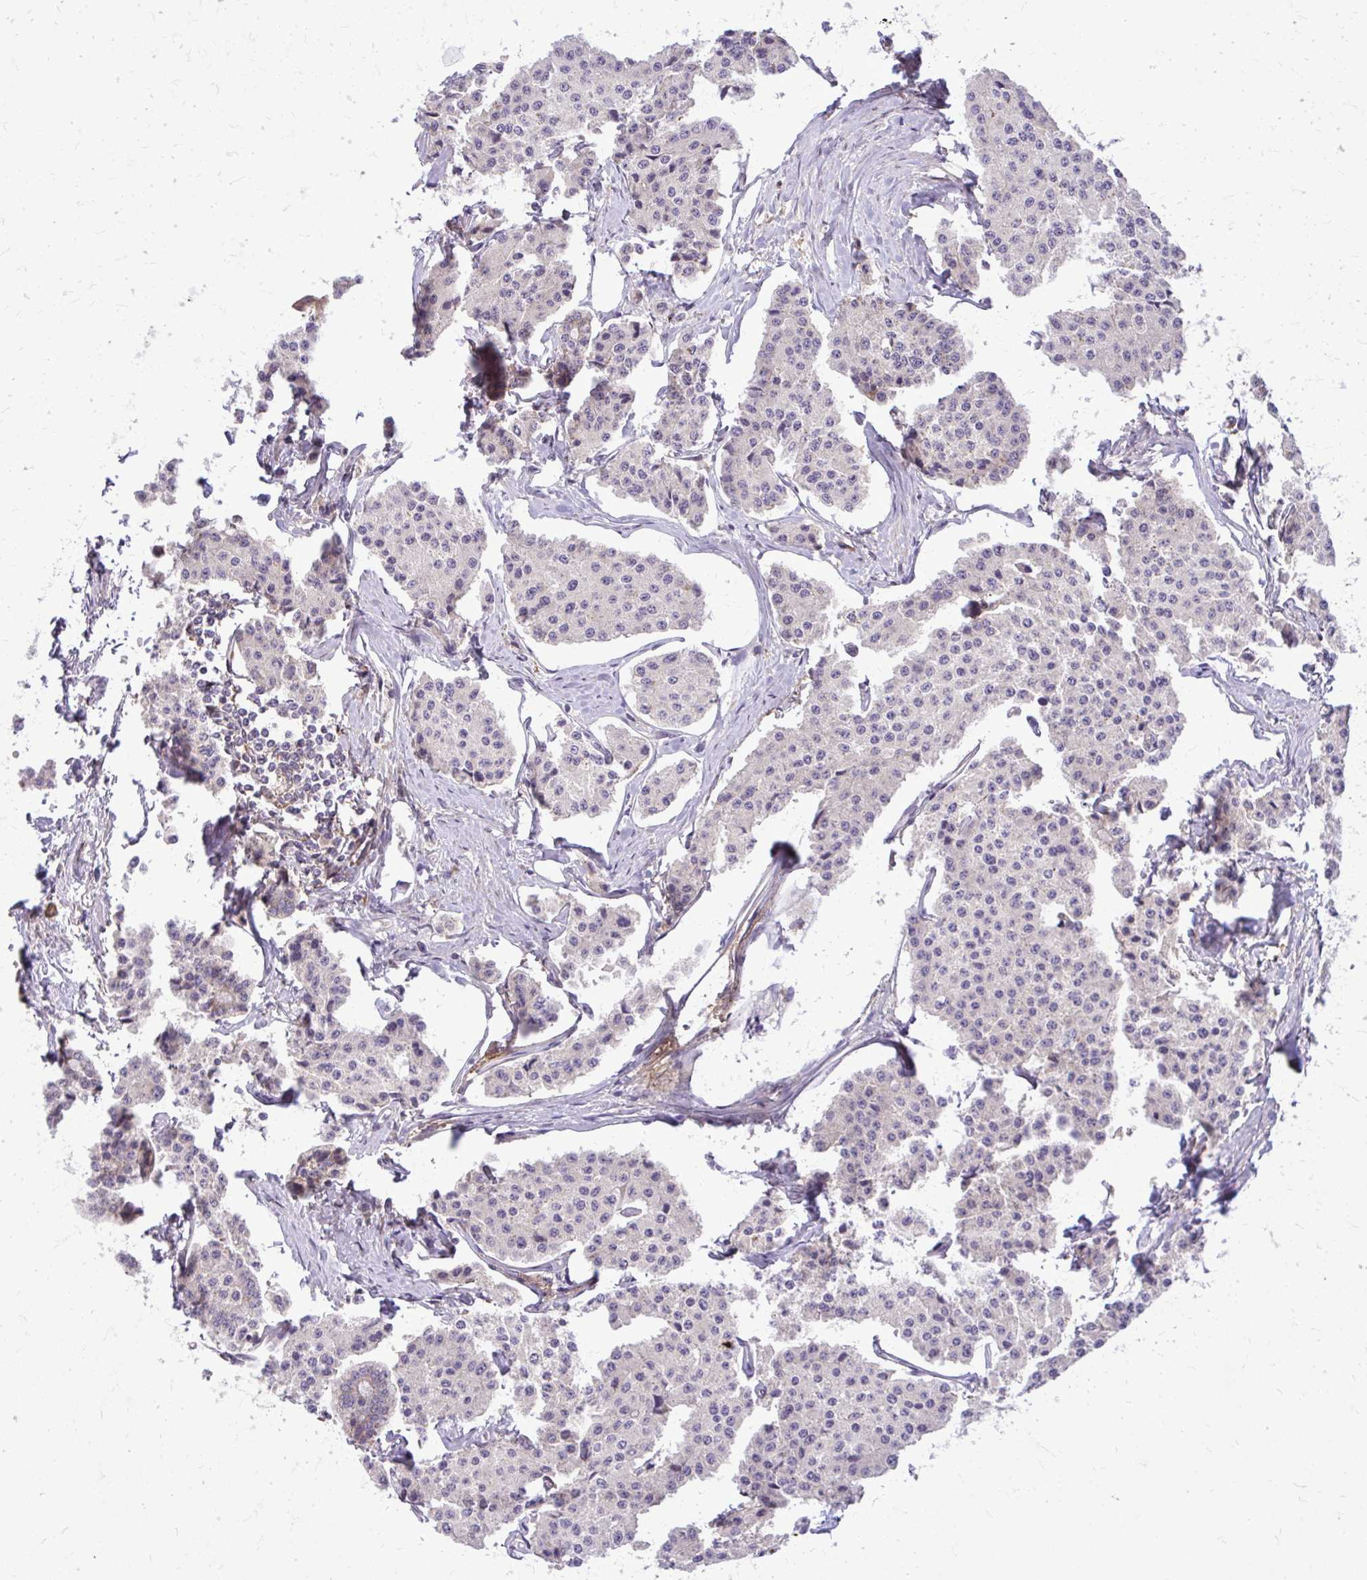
{"staining": {"intensity": "negative", "quantity": "none", "location": "none"}, "tissue": "carcinoid", "cell_type": "Tumor cells", "image_type": "cancer", "snomed": [{"axis": "morphology", "description": "Carcinoid, malignant, NOS"}, {"axis": "topography", "description": "Small intestine"}], "caption": "Protein analysis of carcinoid shows no significant positivity in tumor cells.", "gene": "OXNAD1", "patient": {"sex": "female", "age": 65}}